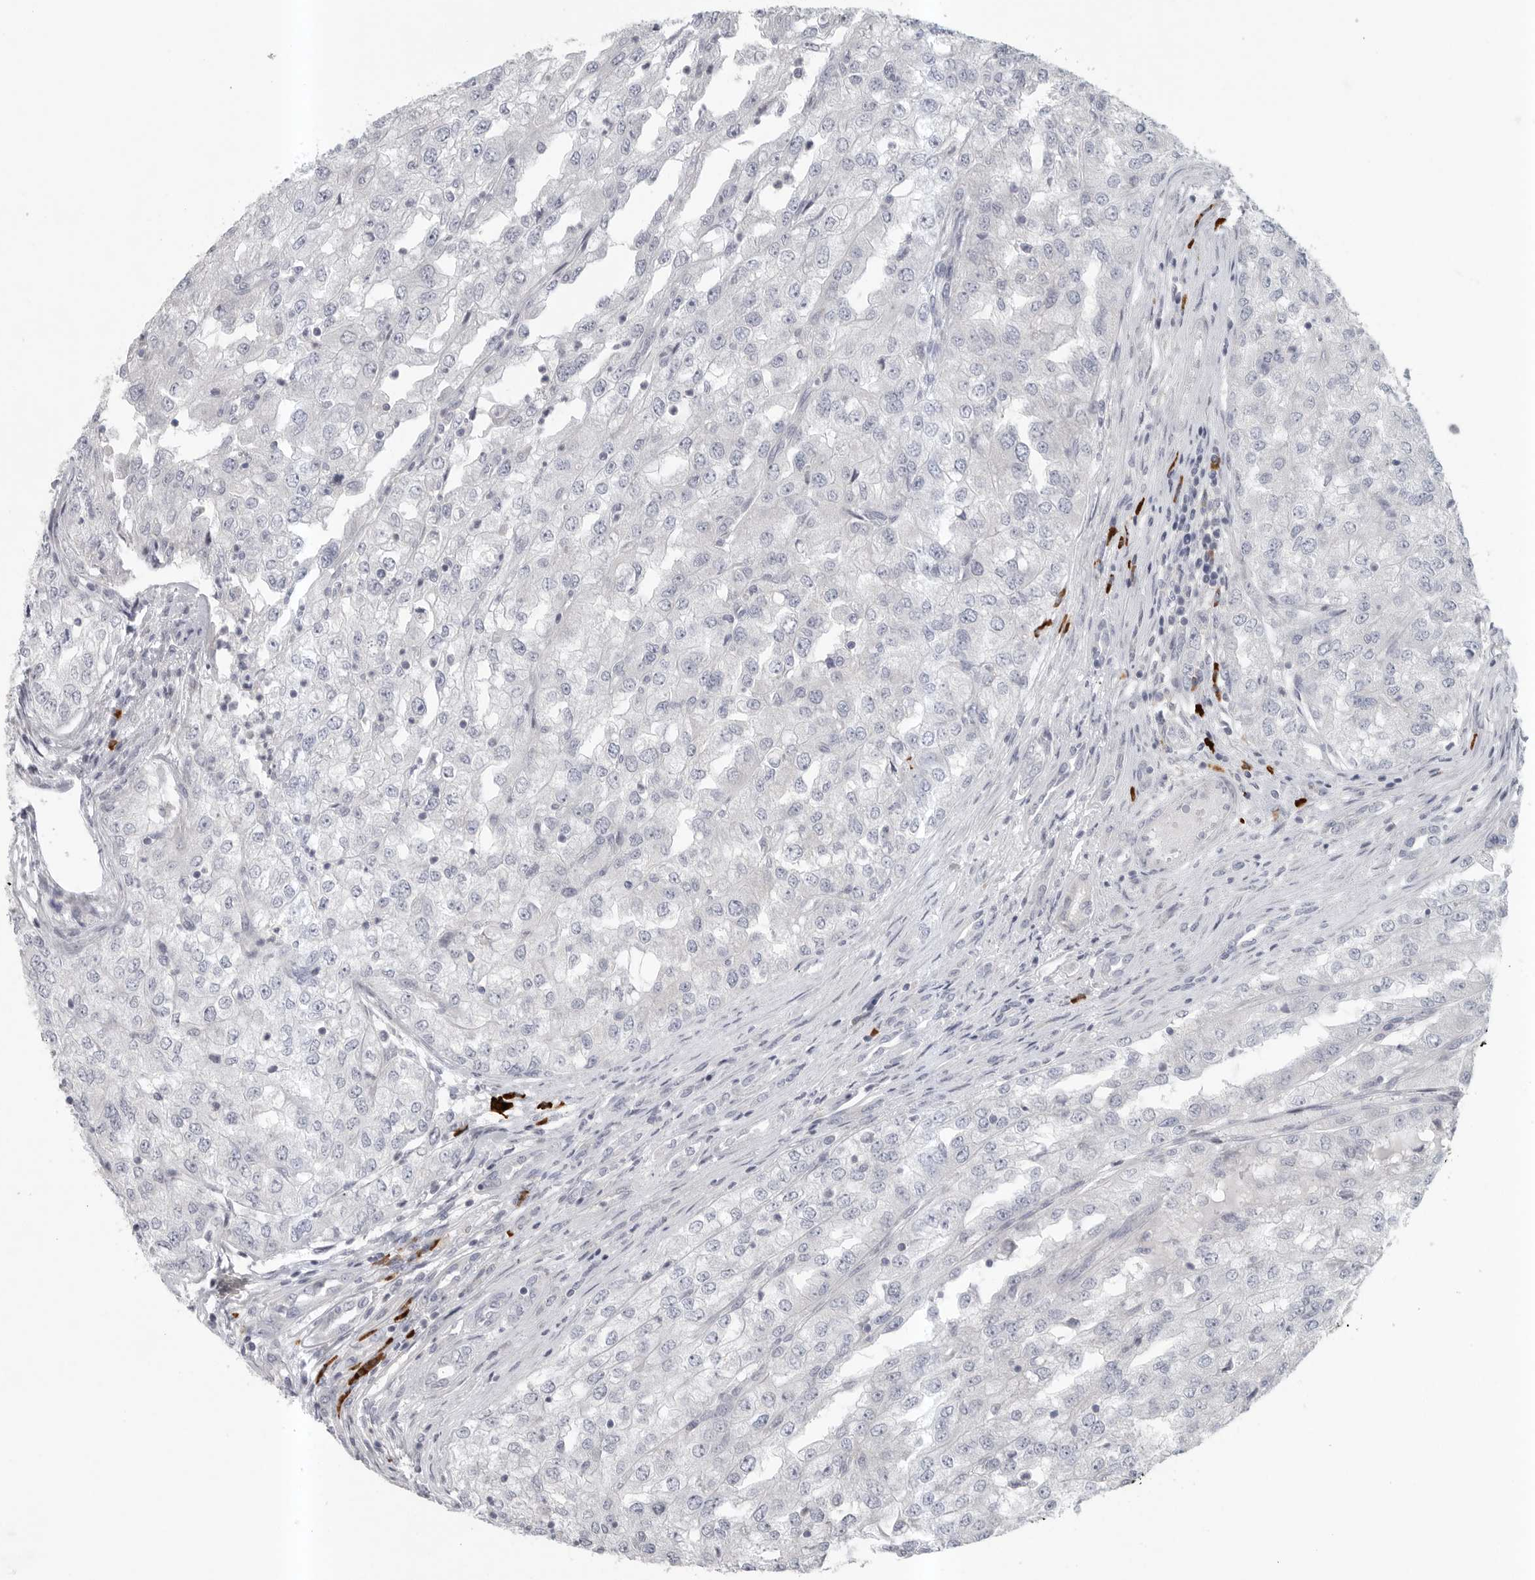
{"staining": {"intensity": "negative", "quantity": "none", "location": "none"}, "tissue": "renal cancer", "cell_type": "Tumor cells", "image_type": "cancer", "snomed": [{"axis": "morphology", "description": "Adenocarcinoma, NOS"}, {"axis": "topography", "description": "Kidney"}], "caption": "Immunohistochemistry image of neoplastic tissue: renal adenocarcinoma stained with DAB (3,3'-diaminobenzidine) demonstrates no significant protein staining in tumor cells.", "gene": "TMEM69", "patient": {"sex": "female", "age": 54}}